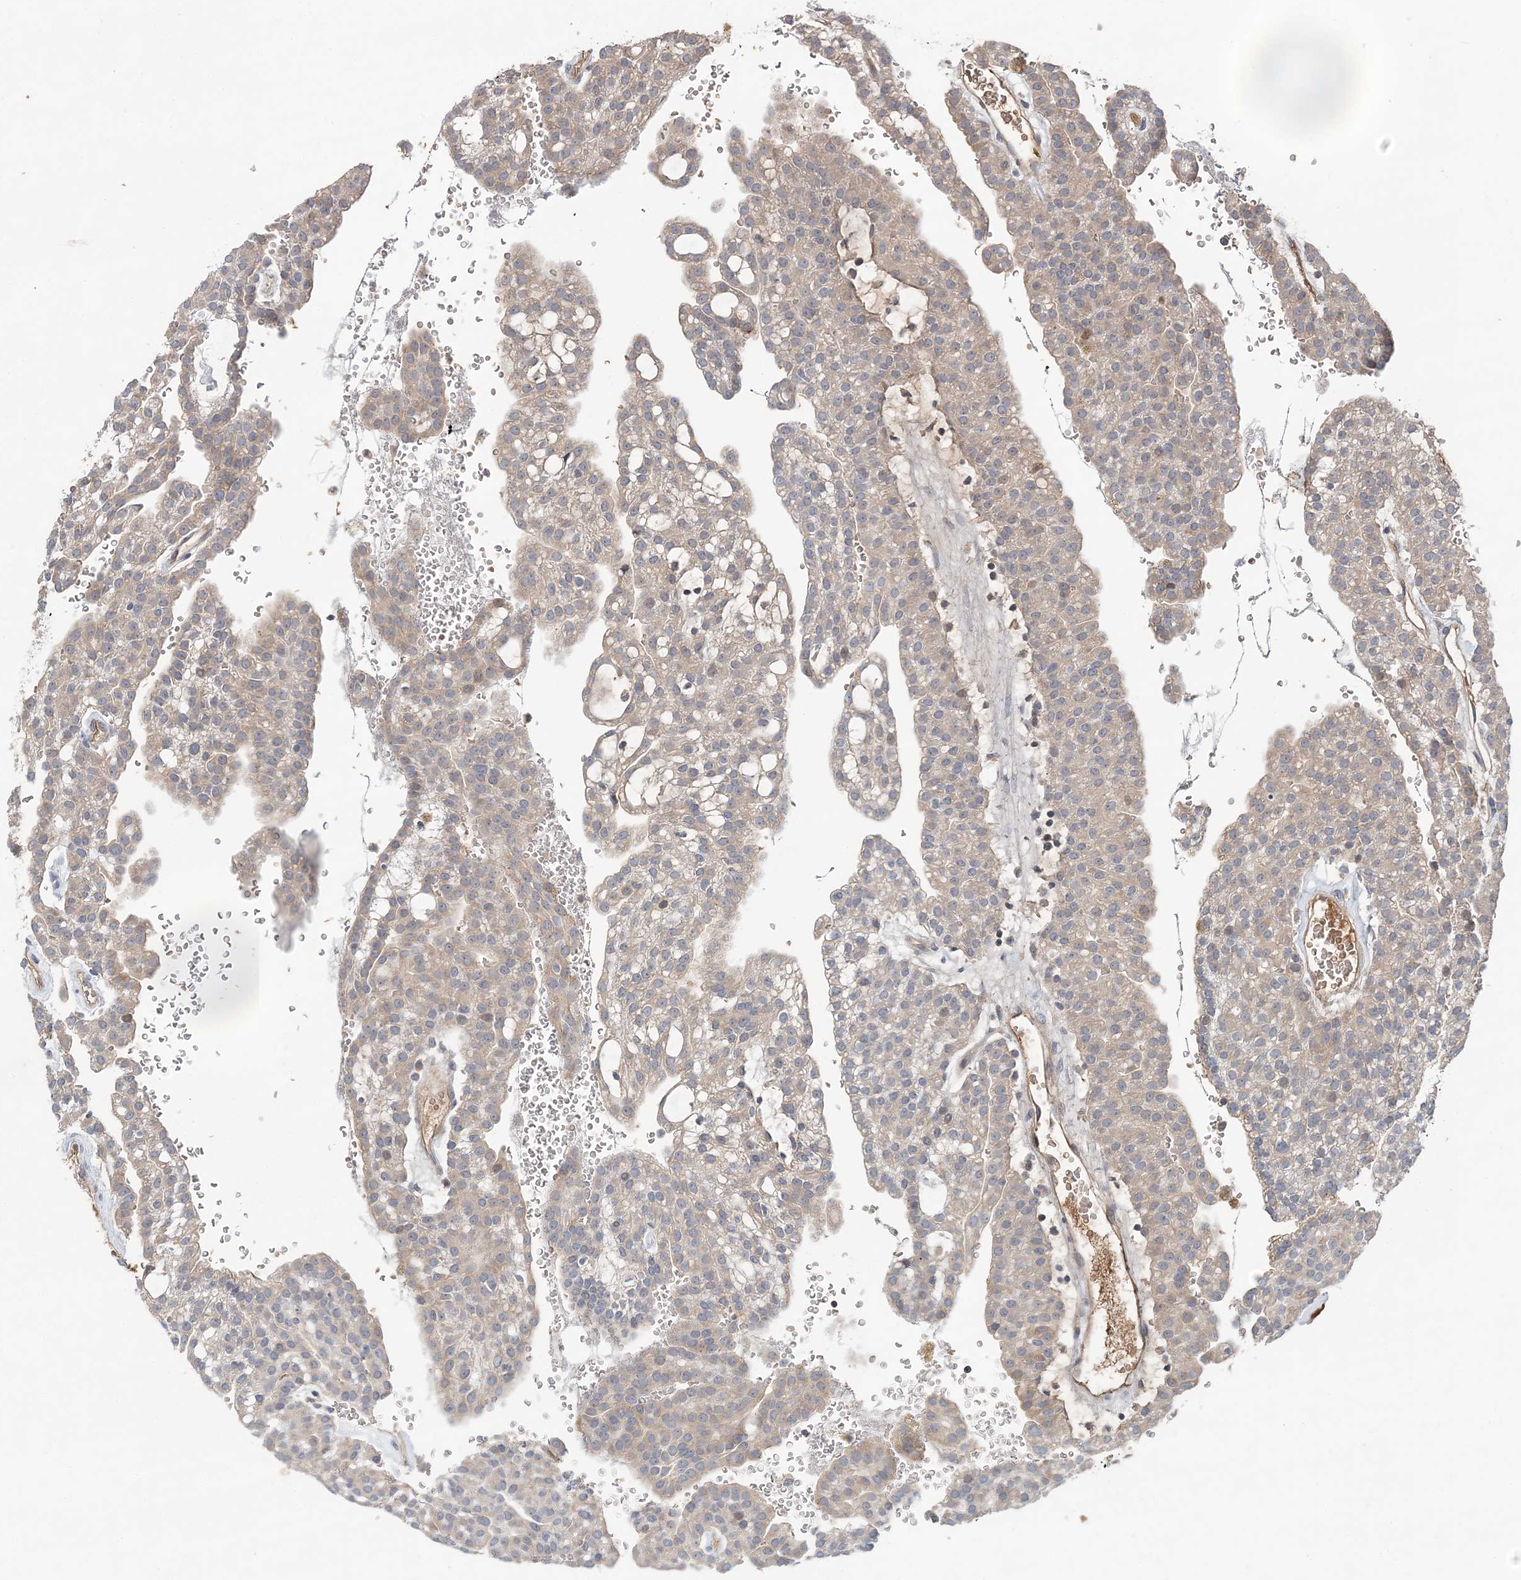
{"staining": {"intensity": "weak", "quantity": "<25%", "location": "cytoplasmic/membranous"}, "tissue": "renal cancer", "cell_type": "Tumor cells", "image_type": "cancer", "snomed": [{"axis": "morphology", "description": "Adenocarcinoma, NOS"}, {"axis": "topography", "description": "Kidney"}], "caption": "Histopathology image shows no protein positivity in tumor cells of adenocarcinoma (renal) tissue. Nuclei are stained in blue.", "gene": "SYCP3", "patient": {"sex": "male", "age": 63}}